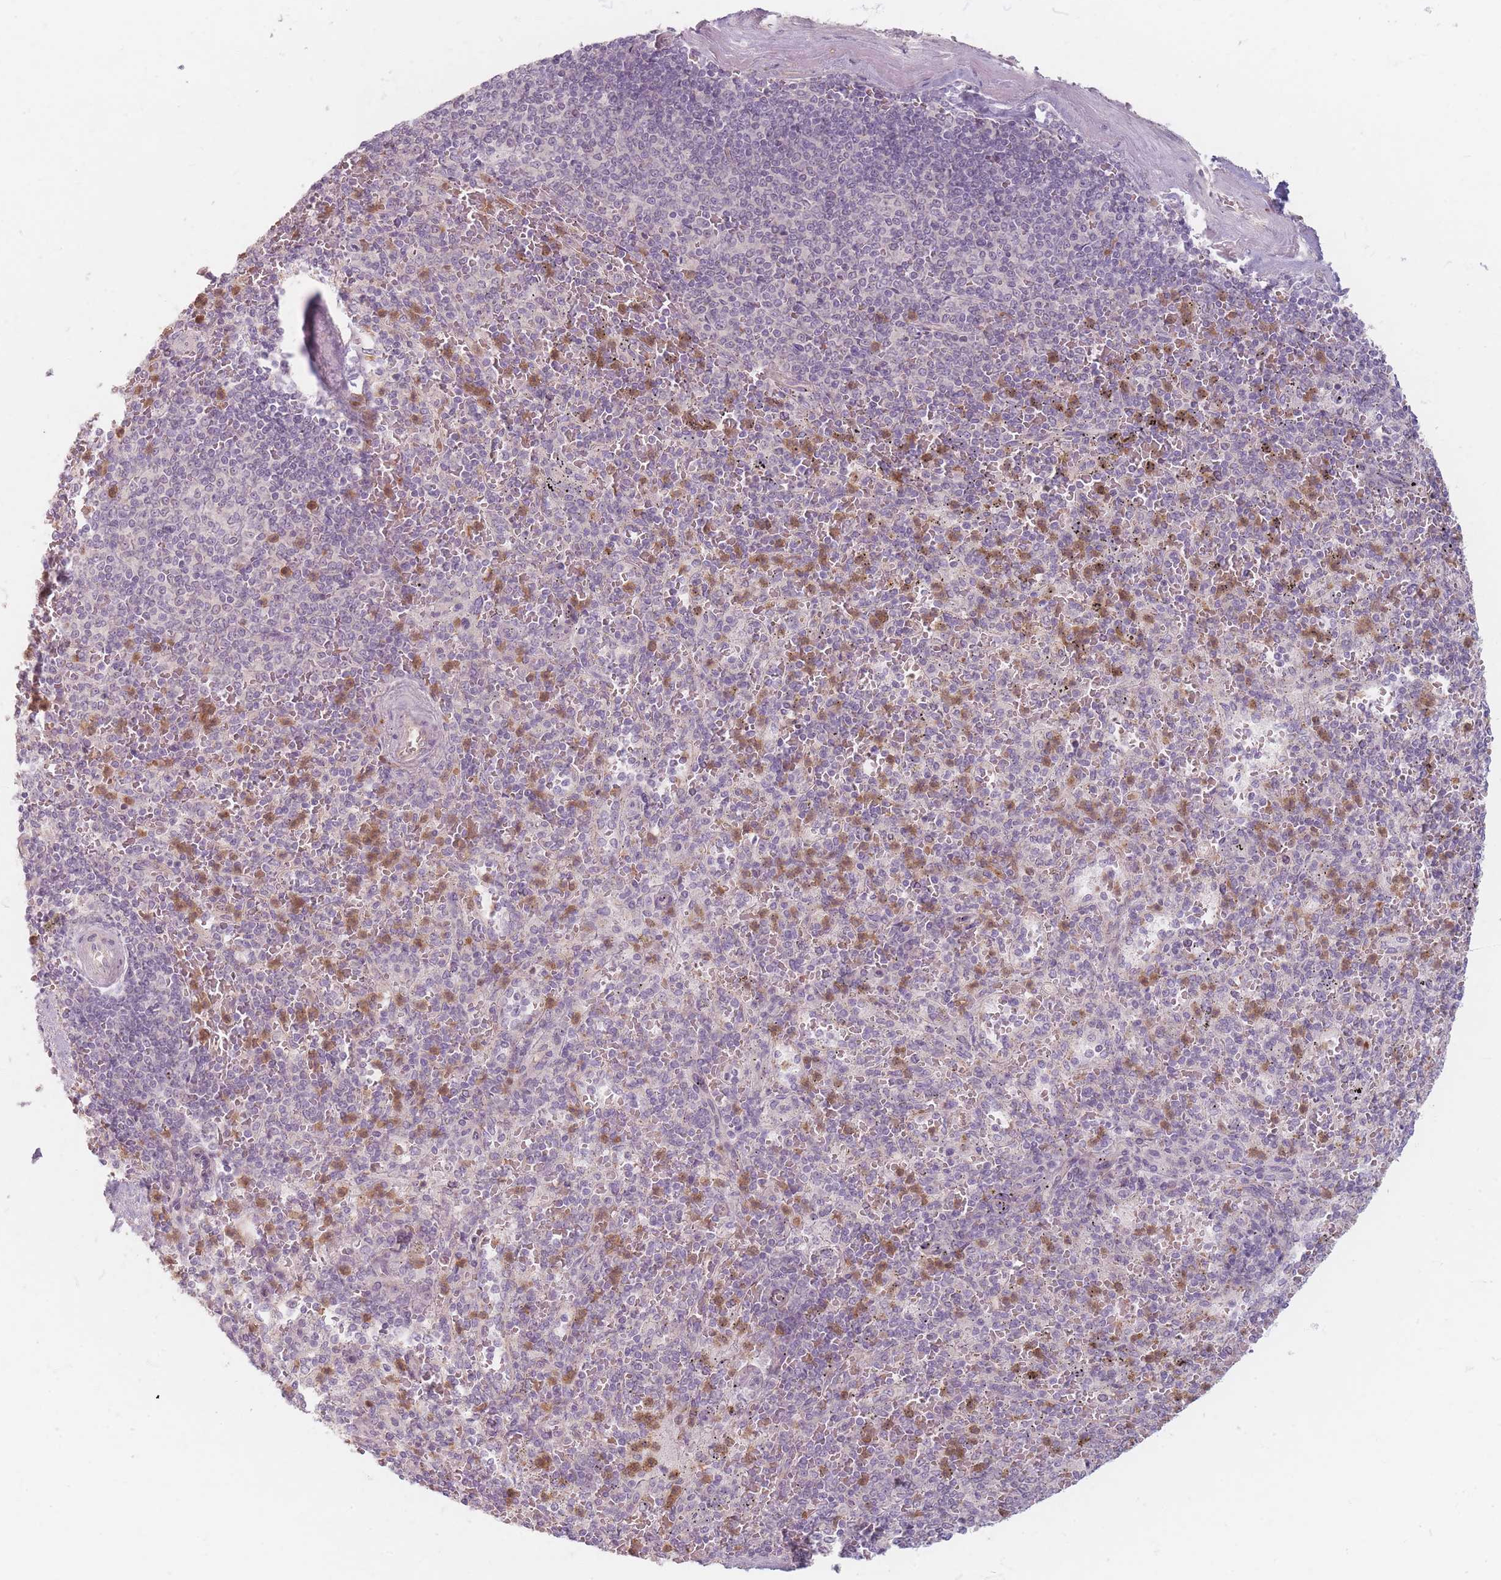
{"staining": {"intensity": "strong", "quantity": "<25%", "location": "cytoplasmic/membranous"}, "tissue": "spleen", "cell_type": "Cells in red pulp", "image_type": "normal", "snomed": [{"axis": "morphology", "description": "Normal tissue, NOS"}, {"axis": "topography", "description": "Spleen"}], "caption": "A photomicrograph of spleen stained for a protein displays strong cytoplasmic/membranous brown staining in cells in red pulp. Using DAB (3,3'-diaminobenzidine) (brown) and hematoxylin (blue) stains, captured at high magnification using brightfield microscopy.", "gene": "CHCHD7", "patient": {"sex": "male", "age": 82}}